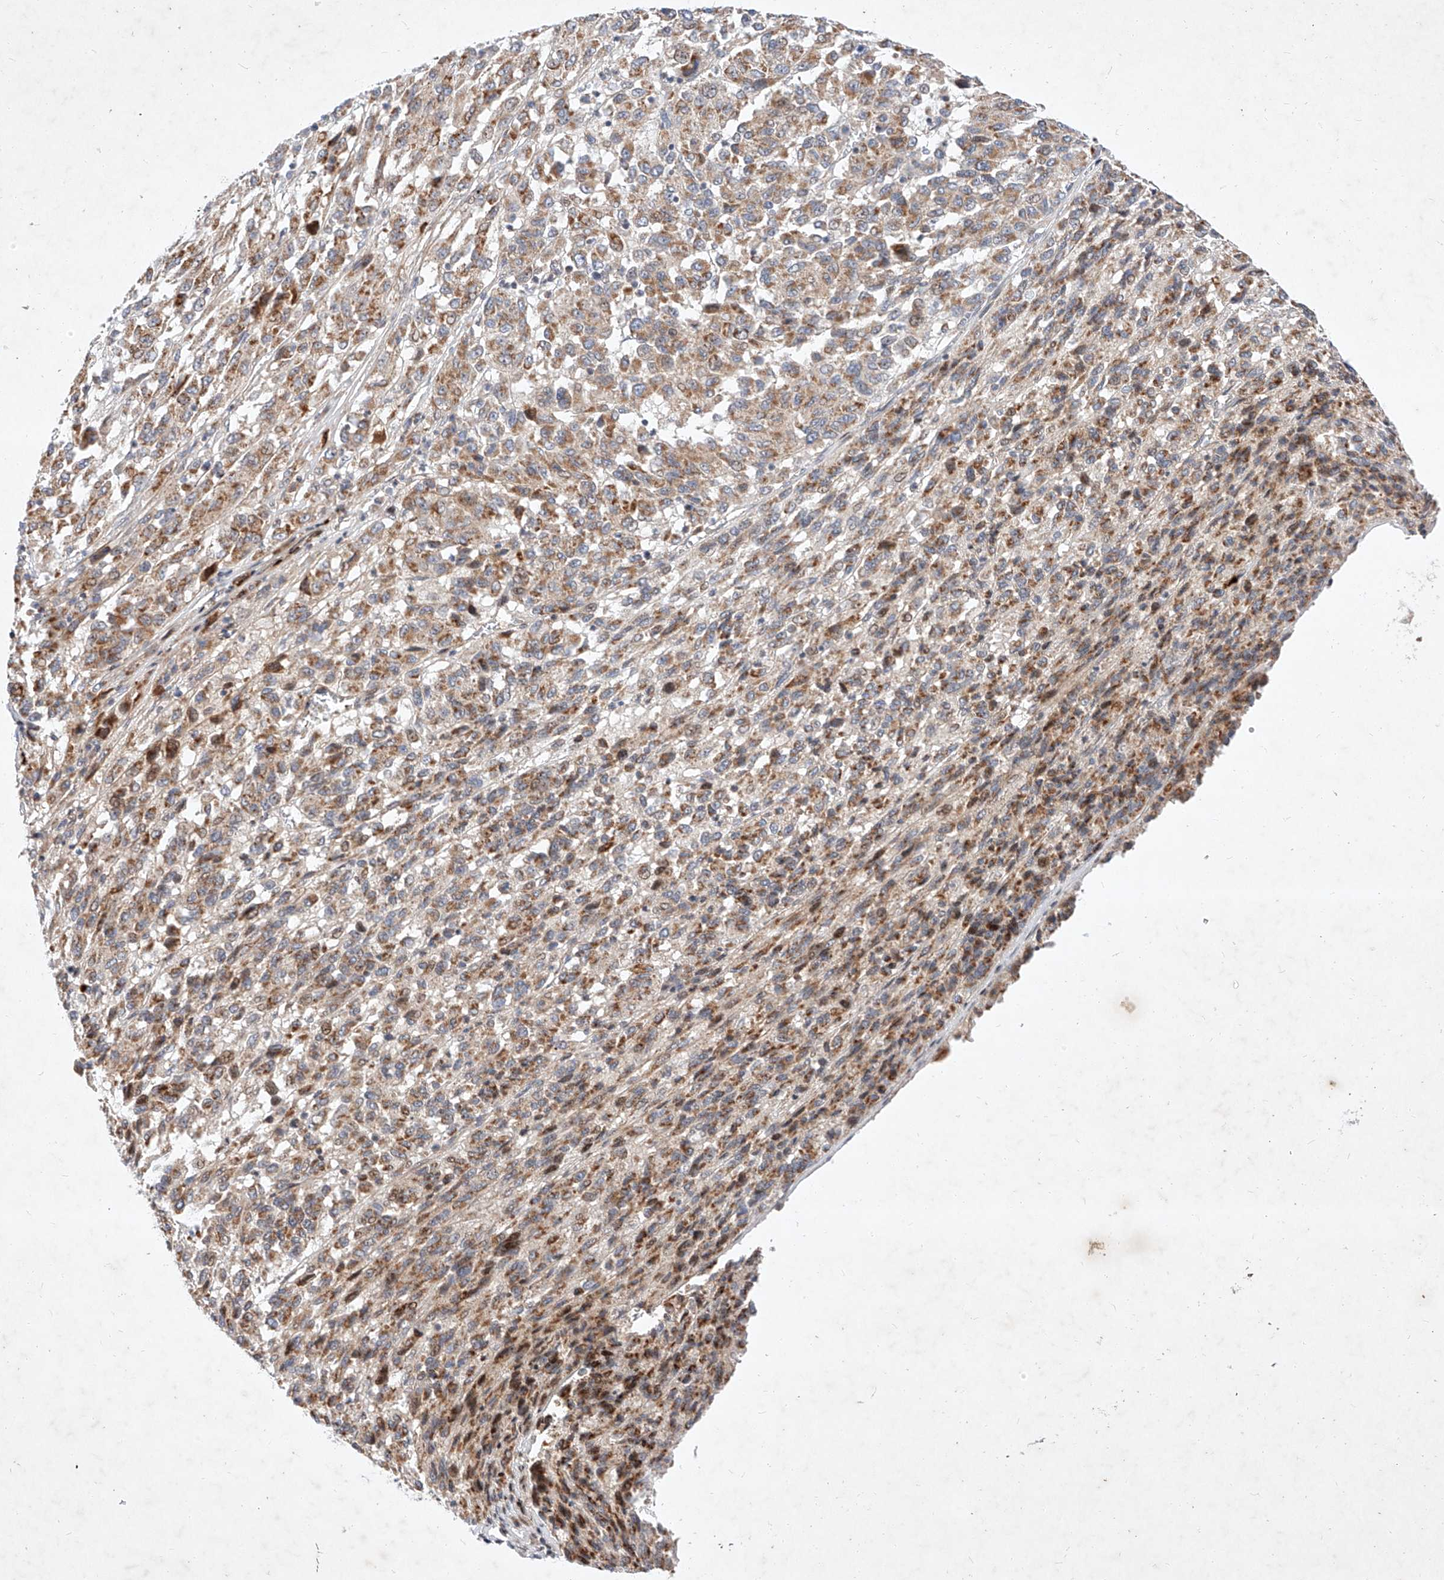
{"staining": {"intensity": "moderate", "quantity": ">75%", "location": "cytoplasmic/membranous"}, "tissue": "melanoma", "cell_type": "Tumor cells", "image_type": "cancer", "snomed": [{"axis": "morphology", "description": "Malignant melanoma, Metastatic site"}, {"axis": "topography", "description": "Lung"}], "caption": "Immunohistochemical staining of melanoma demonstrates medium levels of moderate cytoplasmic/membranous protein staining in about >75% of tumor cells.", "gene": "OSGEPL1", "patient": {"sex": "male", "age": 64}}